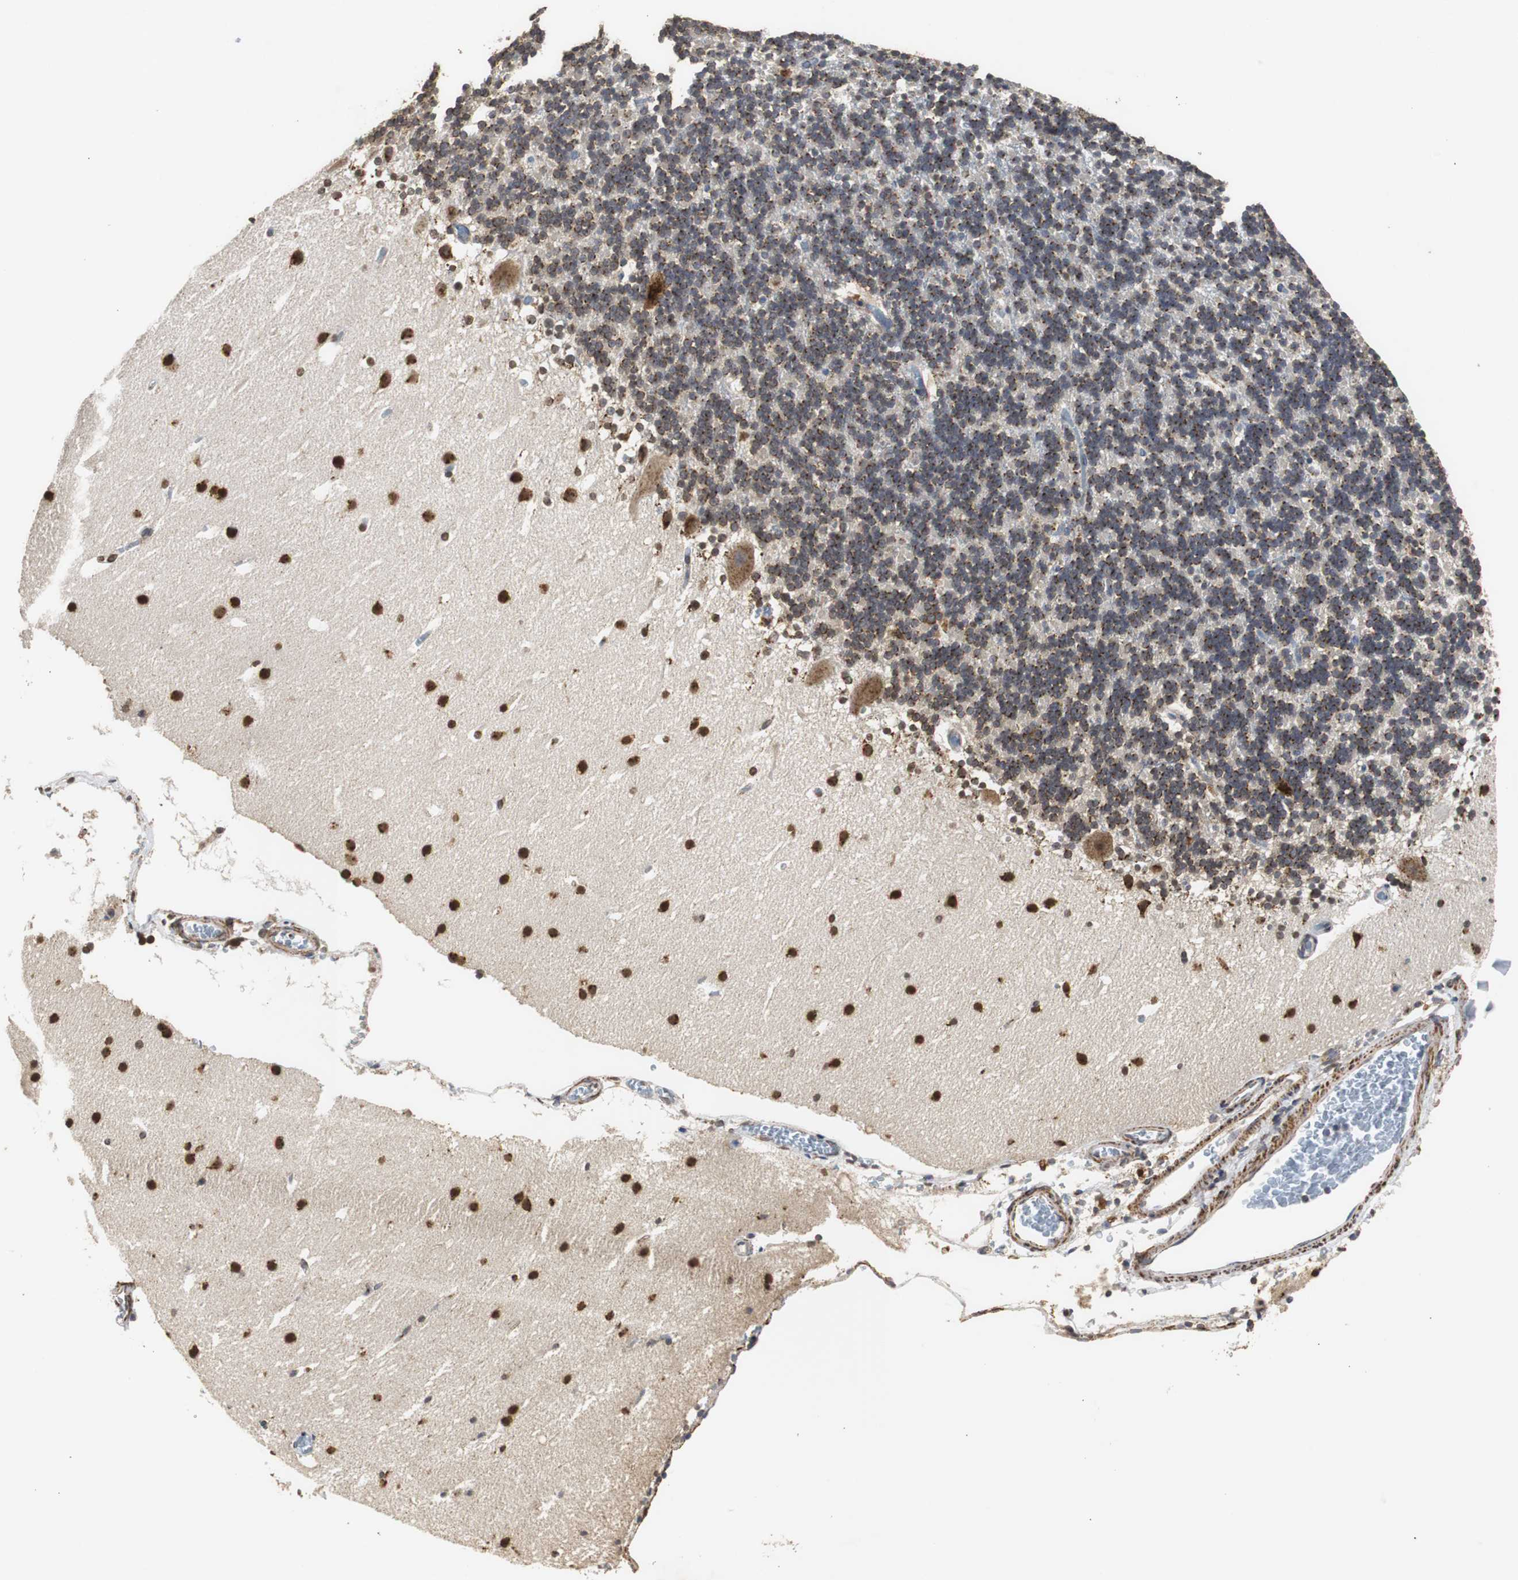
{"staining": {"intensity": "strong", "quantity": ">75%", "location": "cytoplasmic/membranous"}, "tissue": "cerebellum", "cell_type": "Cells in granular layer", "image_type": "normal", "snomed": [{"axis": "morphology", "description": "Normal tissue, NOS"}, {"axis": "topography", "description": "Cerebellum"}], "caption": "Immunohistochemistry staining of normal cerebellum, which reveals high levels of strong cytoplasmic/membranous positivity in approximately >75% of cells in granular layer indicating strong cytoplasmic/membranous protein expression. The staining was performed using DAB (3,3'-diaminobenzidine) (brown) for protein detection and nuclei were counterstained in hematoxylin (blue).", "gene": "HSD17B10", "patient": {"sex": "male", "age": 45}}